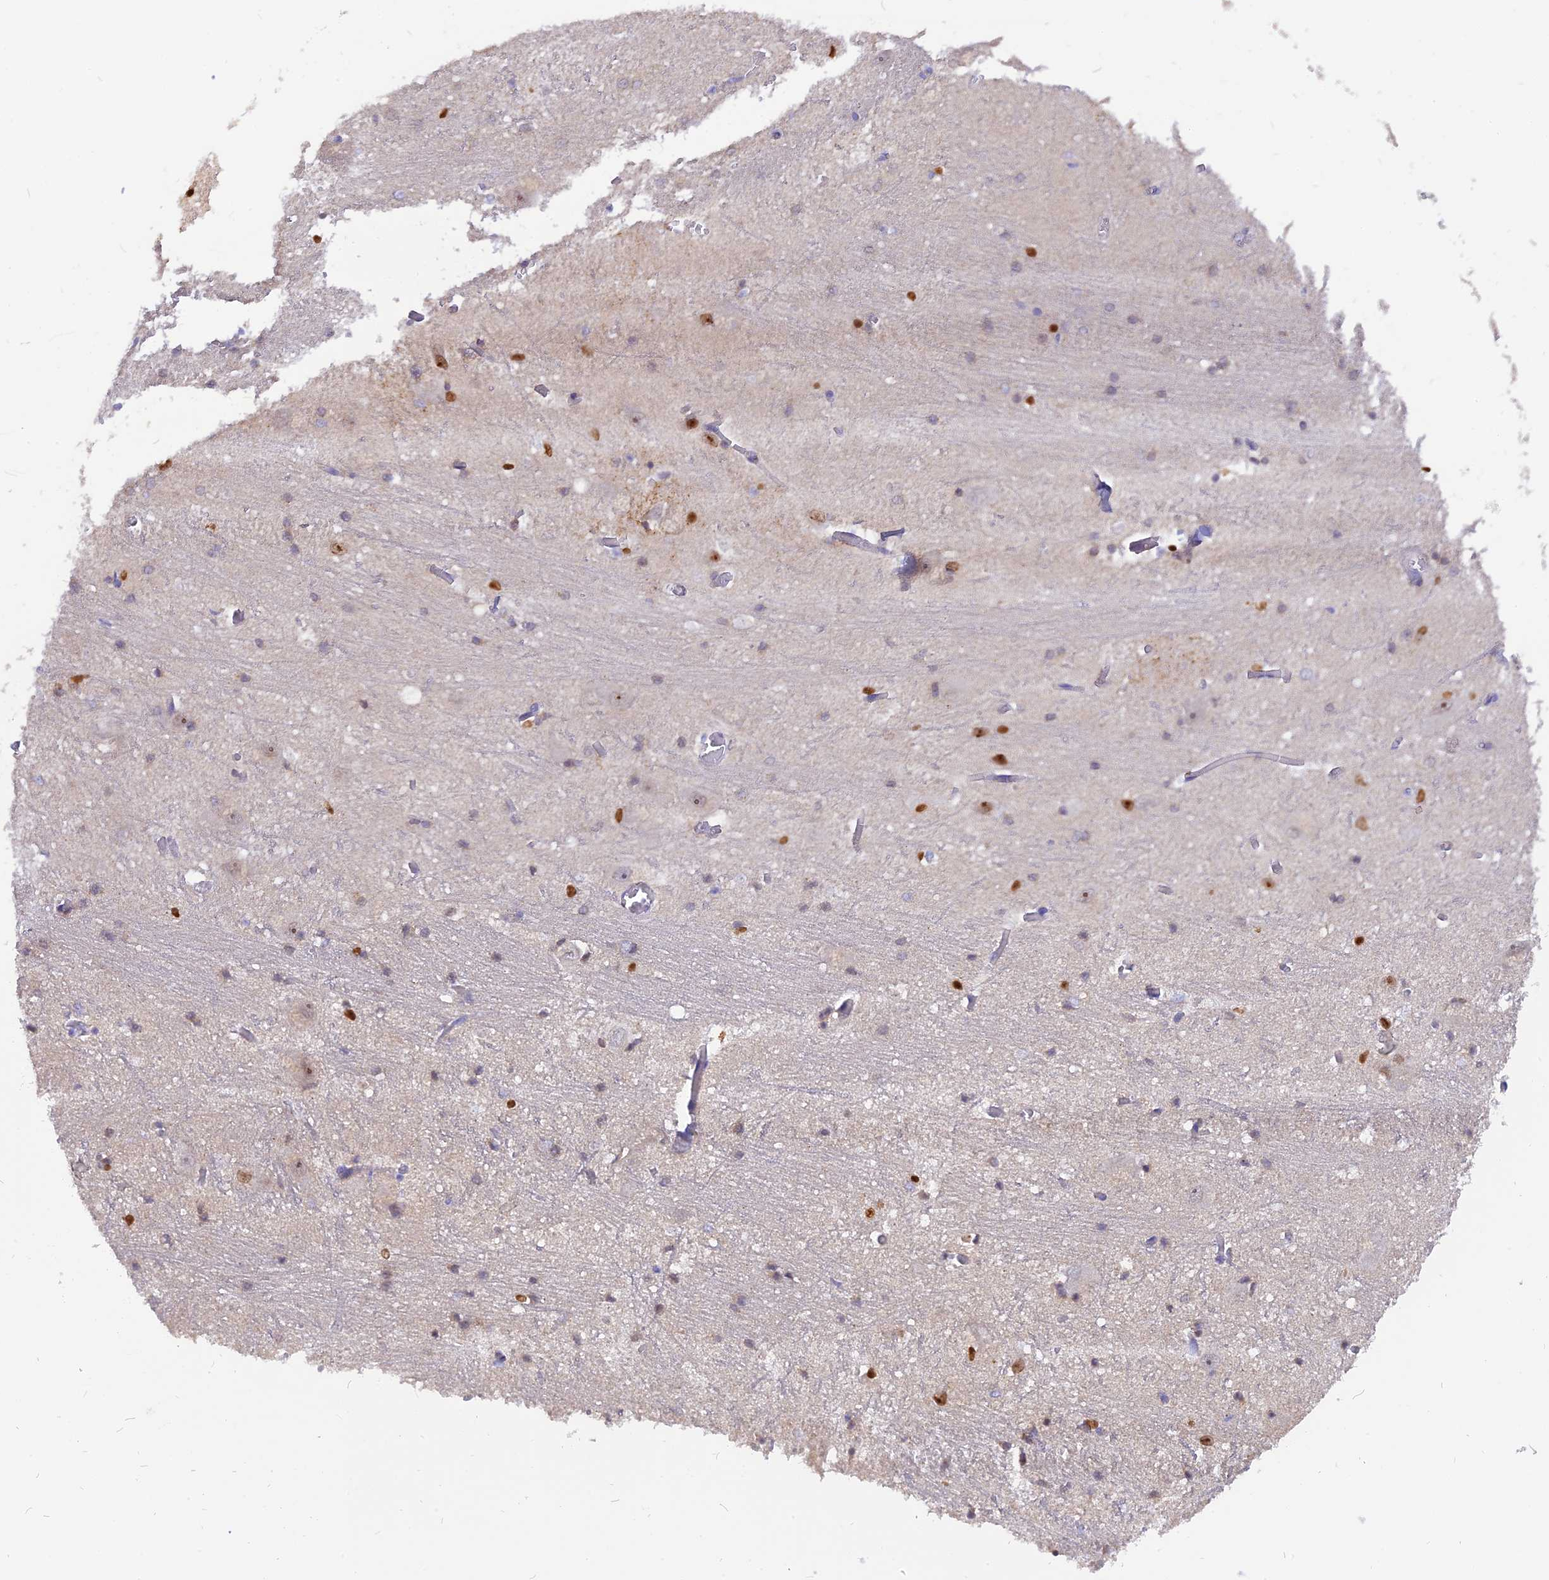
{"staining": {"intensity": "moderate", "quantity": "<25%", "location": "nuclear"}, "tissue": "caudate", "cell_type": "Glial cells", "image_type": "normal", "snomed": [{"axis": "morphology", "description": "Normal tissue, NOS"}, {"axis": "topography", "description": "Lateral ventricle wall"}], "caption": "The histopathology image demonstrates a brown stain indicating the presence of a protein in the nuclear of glial cells in caudate. (DAB = brown stain, brightfield microscopy at high magnification).", "gene": "CENPV", "patient": {"sex": "male", "age": 37}}